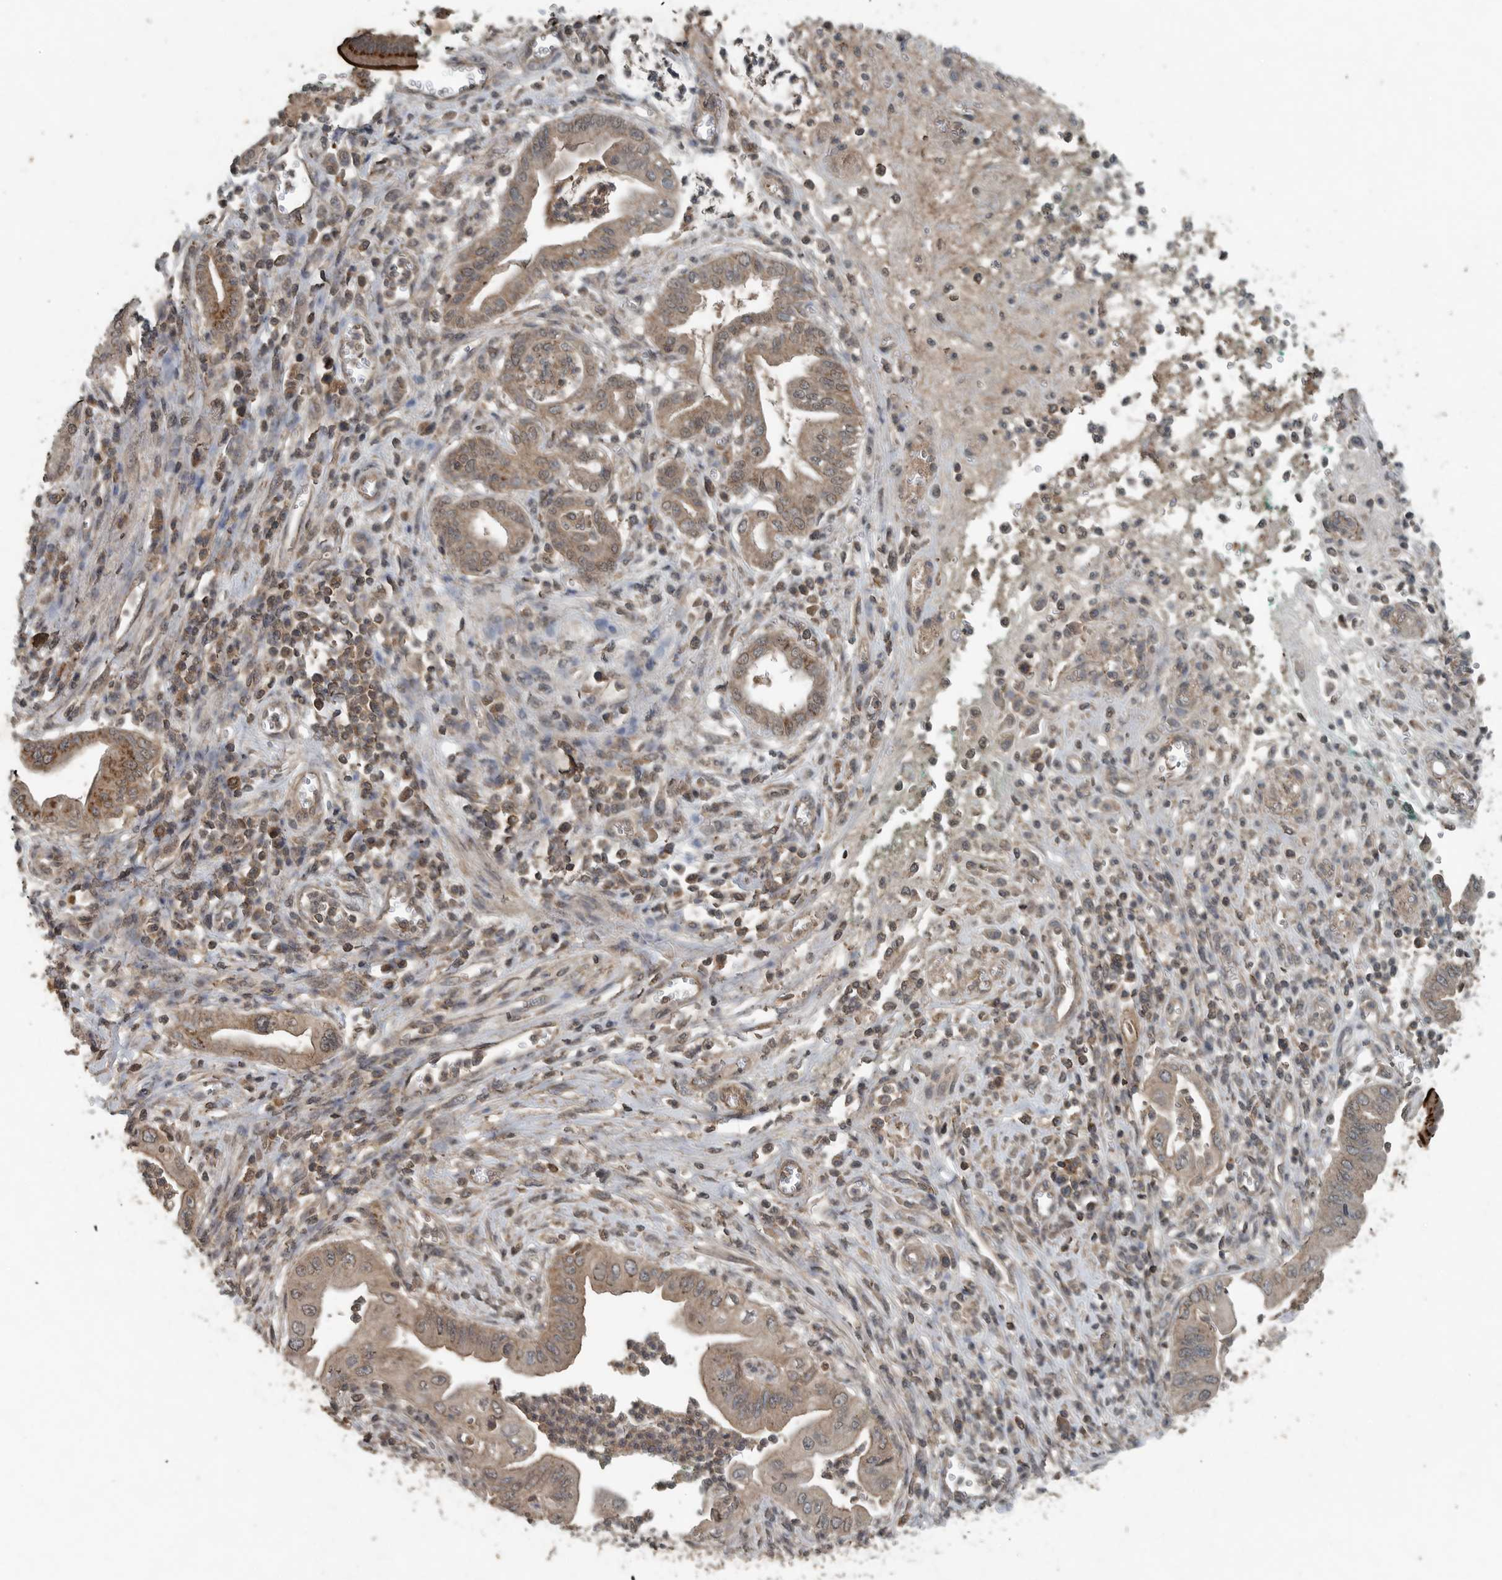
{"staining": {"intensity": "moderate", "quantity": ">75%", "location": "cytoplasmic/membranous"}, "tissue": "pancreatic cancer", "cell_type": "Tumor cells", "image_type": "cancer", "snomed": [{"axis": "morphology", "description": "Adenocarcinoma, NOS"}, {"axis": "topography", "description": "Pancreas"}], "caption": "Moderate cytoplasmic/membranous staining for a protein is appreciated in approximately >75% of tumor cells of pancreatic adenocarcinoma using IHC.", "gene": "IL6ST", "patient": {"sex": "male", "age": 78}}